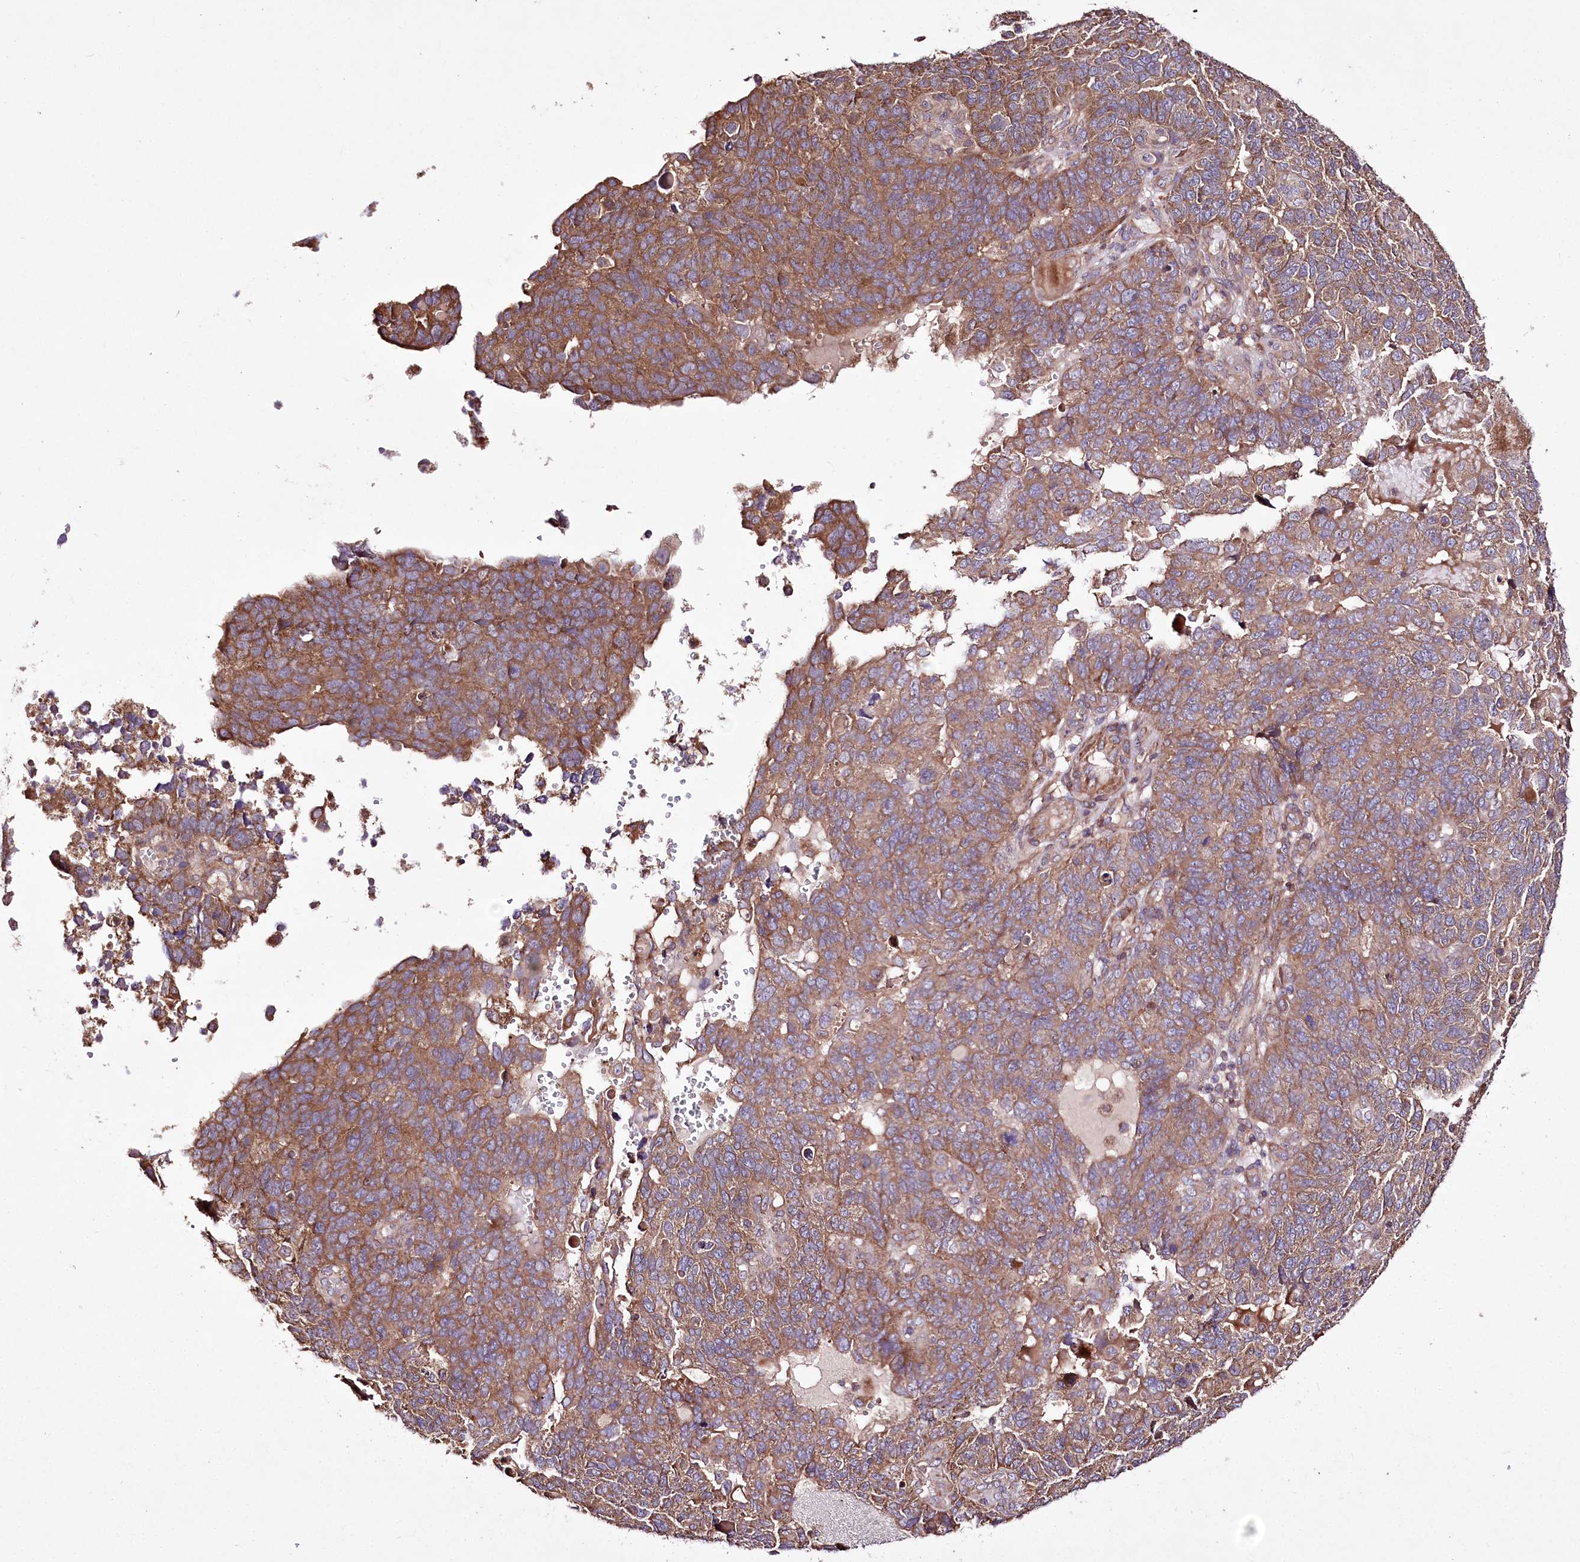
{"staining": {"intensity": "moderate", "quantity": ">75%", "location": "cytoplasmic/membranous"}, "tissue": "endometrial cancer", "cell_type": "Tumor cells", "image_type": "cancer", "snomed": [{"axis": "morphology", "description": "Adenocarcinoma, NOS"}, {"axis": "topography", "description": "Endometrium"}], "caption": "Approximately >75% of tumor cells in human endometrial cancer (adenocarcinoma) demonstrate moderate cytoplasmic/membranous protein positivity as visualized by brown immunohistochemical staining.", "gene": "WWC1", "patient": {"sex": "female", "age": 66}}